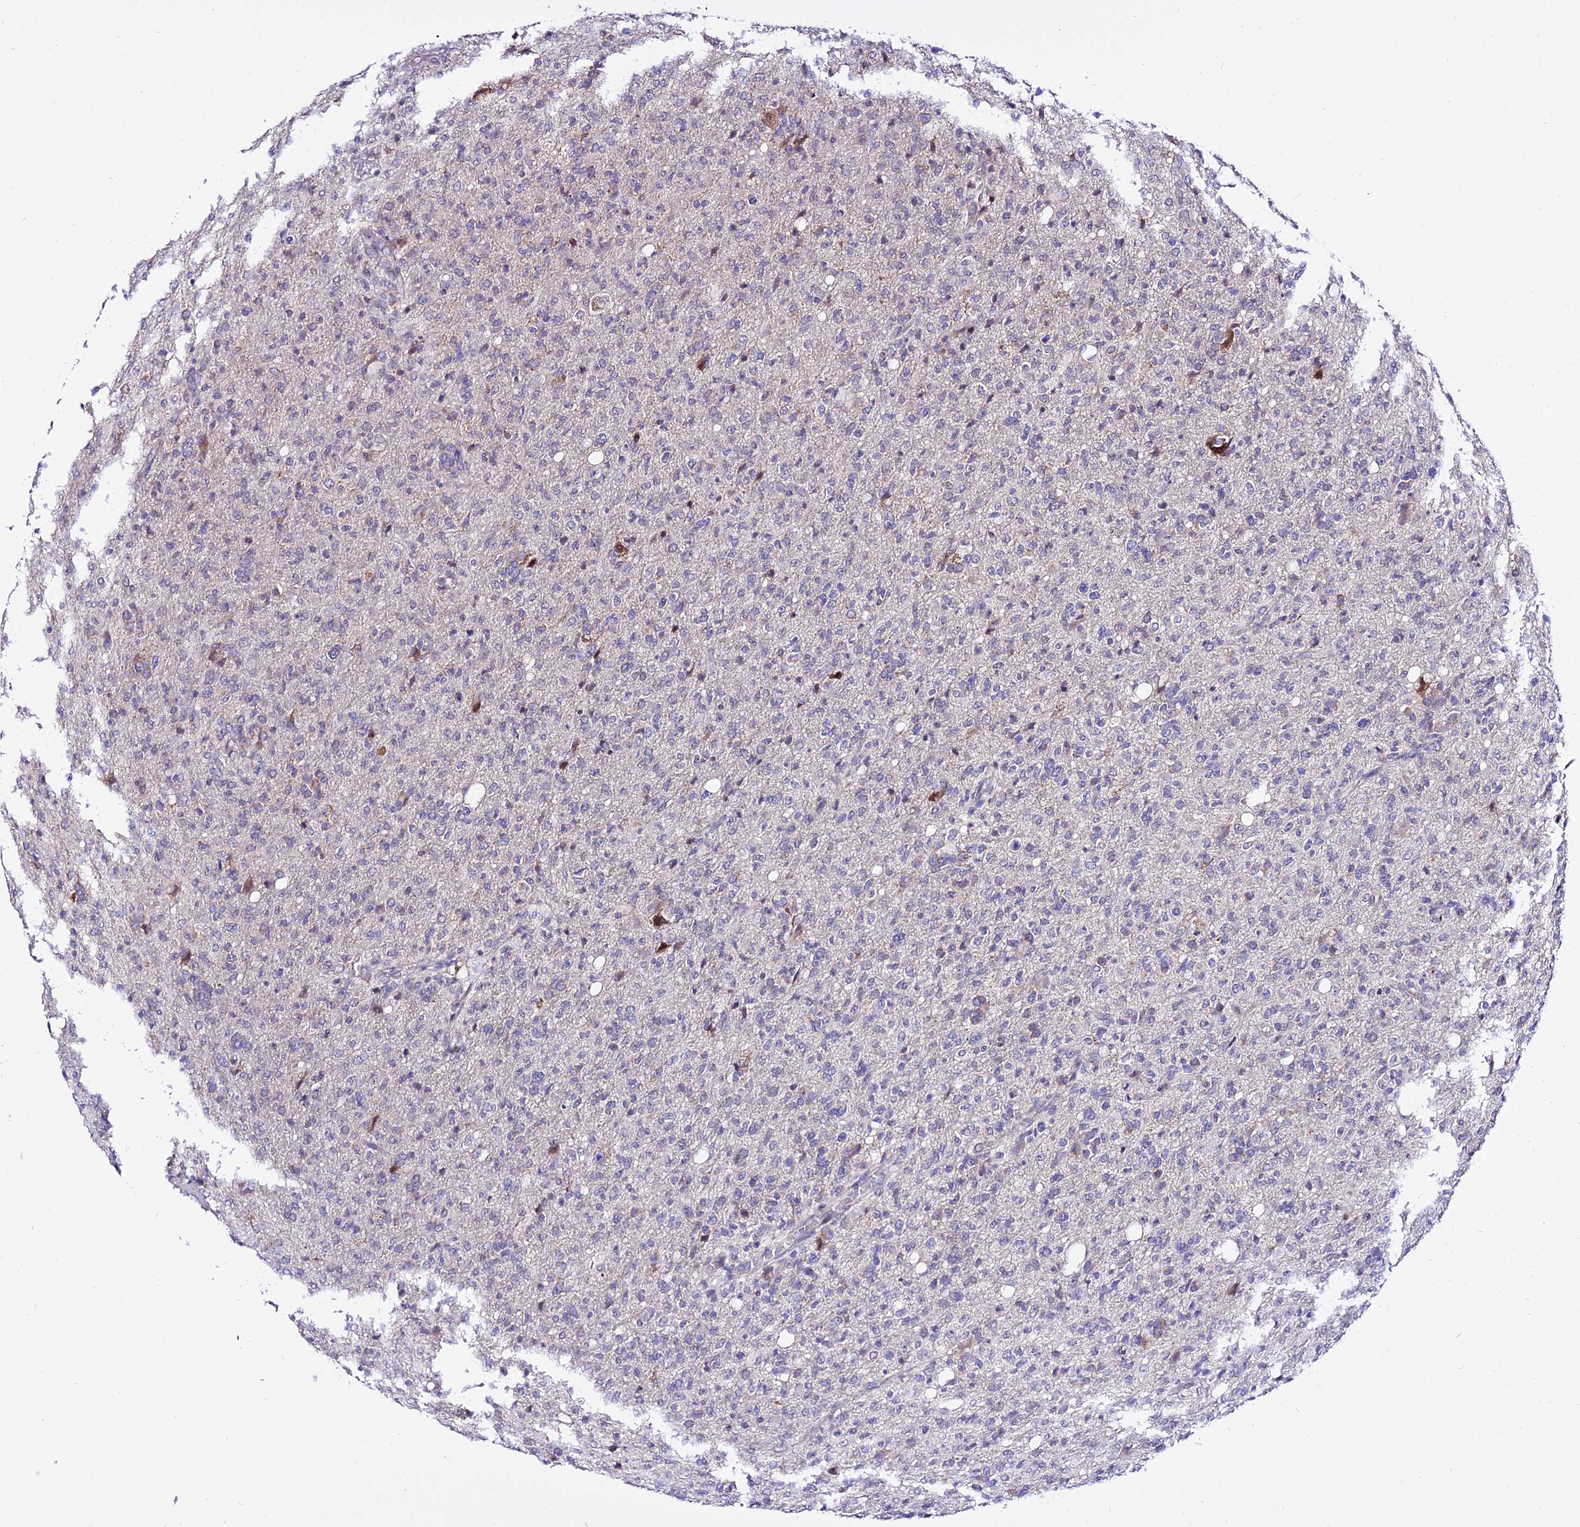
{"staining": {"intensity": "negative", "quantity": "none", "location": "none"}, "tissue": "glioma", "cell_type": "Tumor cells", "image_type": "cancer", "snomed": [{"axis": "morphology", "description": "Glioma, malignant, High grade"}, {"axis": "topography", "description": "Brain"}], "caption": "High power microscopy photomicrograph of an IHC photomicrograph of high-grade glioma (malignant), revealing no significant positivity in tumor cells.", "gene": "ATP5PB", "patient": {"sex": "female", "age": 57}}